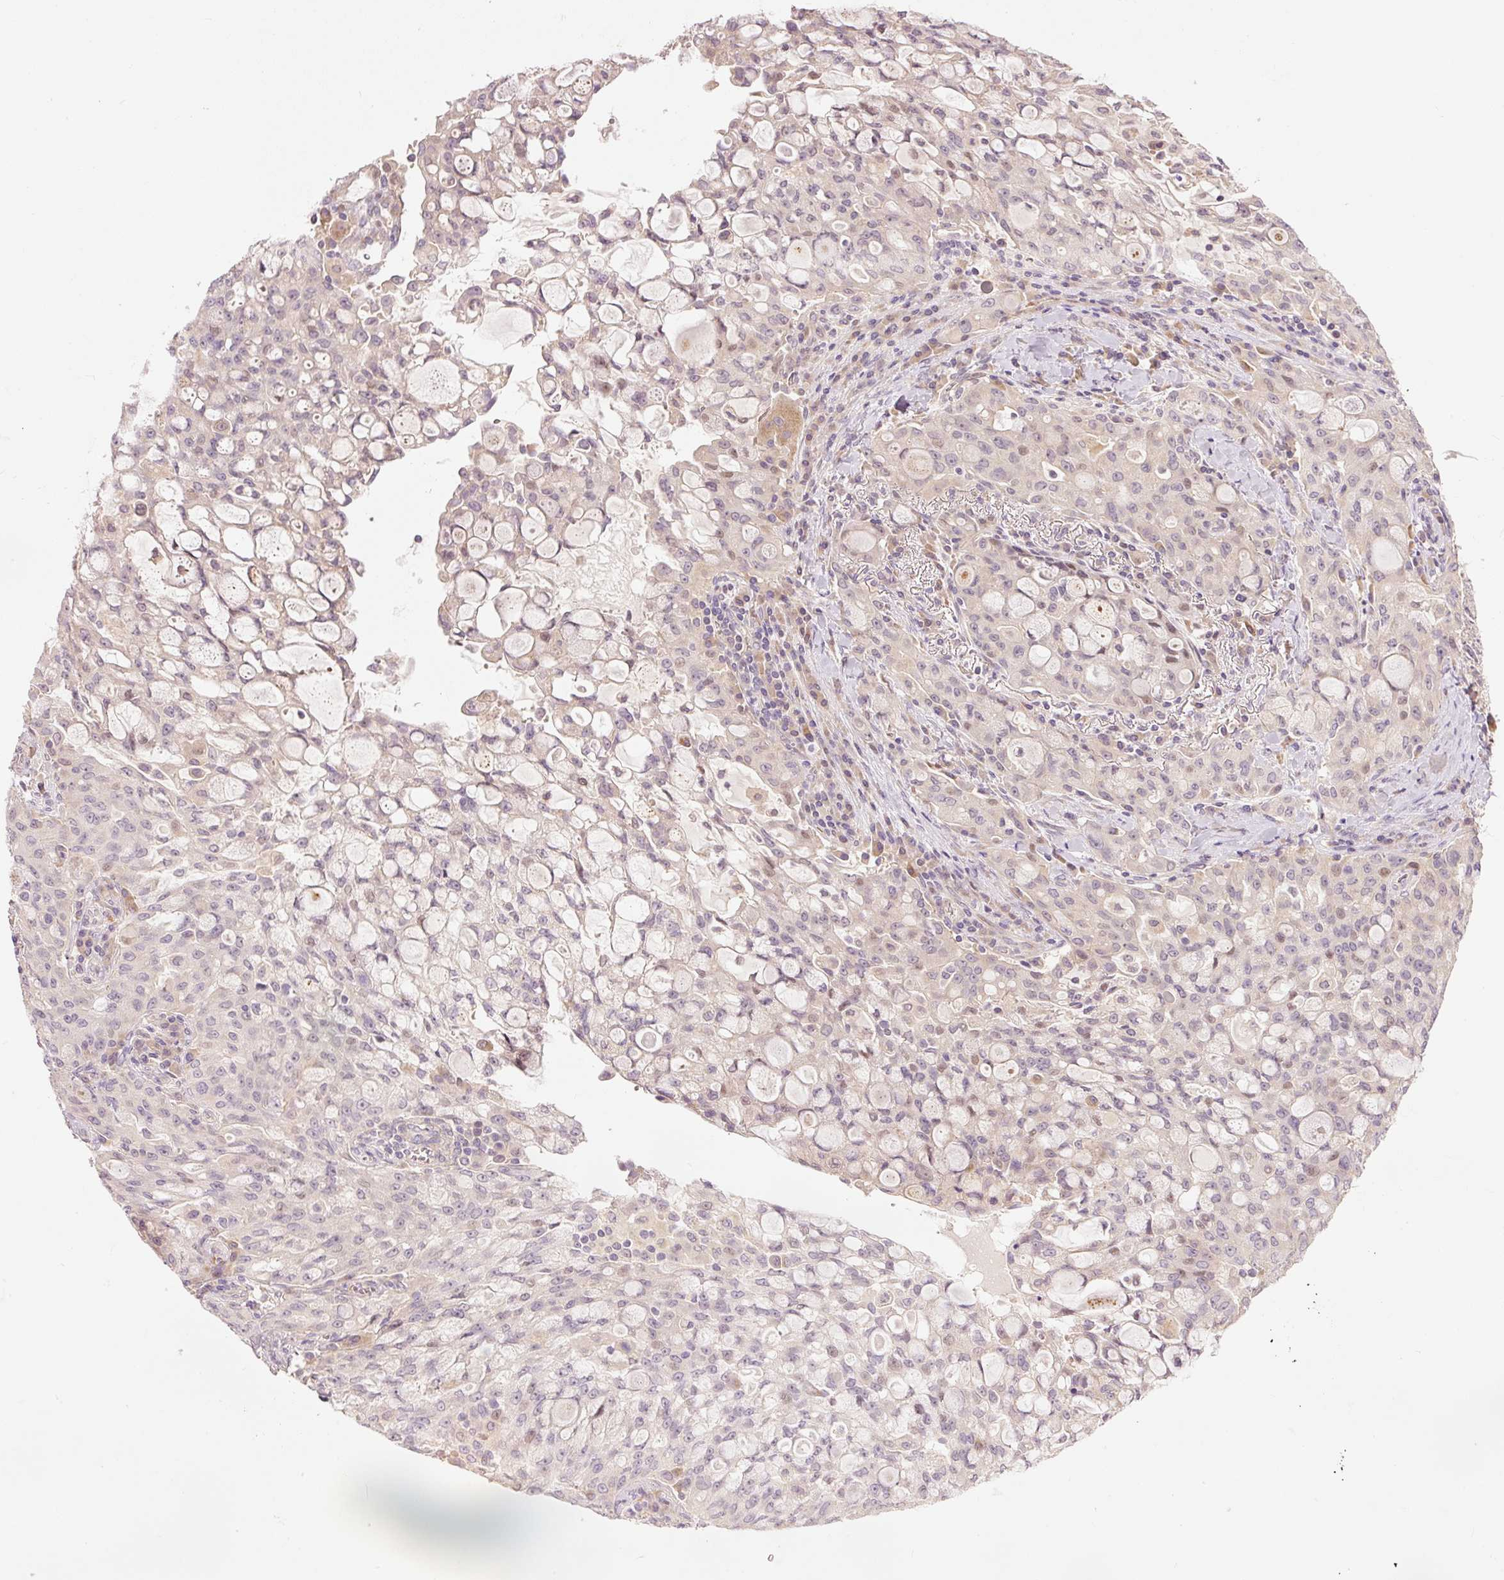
{"staining": {"intensity": "weak", "quantity": "<25%", "location": "nuclear"}, "tissue": "lung cancer", "cell_type": "Tumor cells", "image_type": "cancer", "snomed": [{"axis": "morphology", "description": "Adenocarcinoma, NOS"}, {"axis": "topography", "description": "Lung"}], "caption": "An immunohistochemistry photomicrograph of lung cancer is shown. There is no staining in tumor cells of lung cancer. (Immunohistochemistry (ihc), brightfield microscopy, high magnification).", "gene": "SLC29A3", "patient": {"sex": "female", "age": 44}}